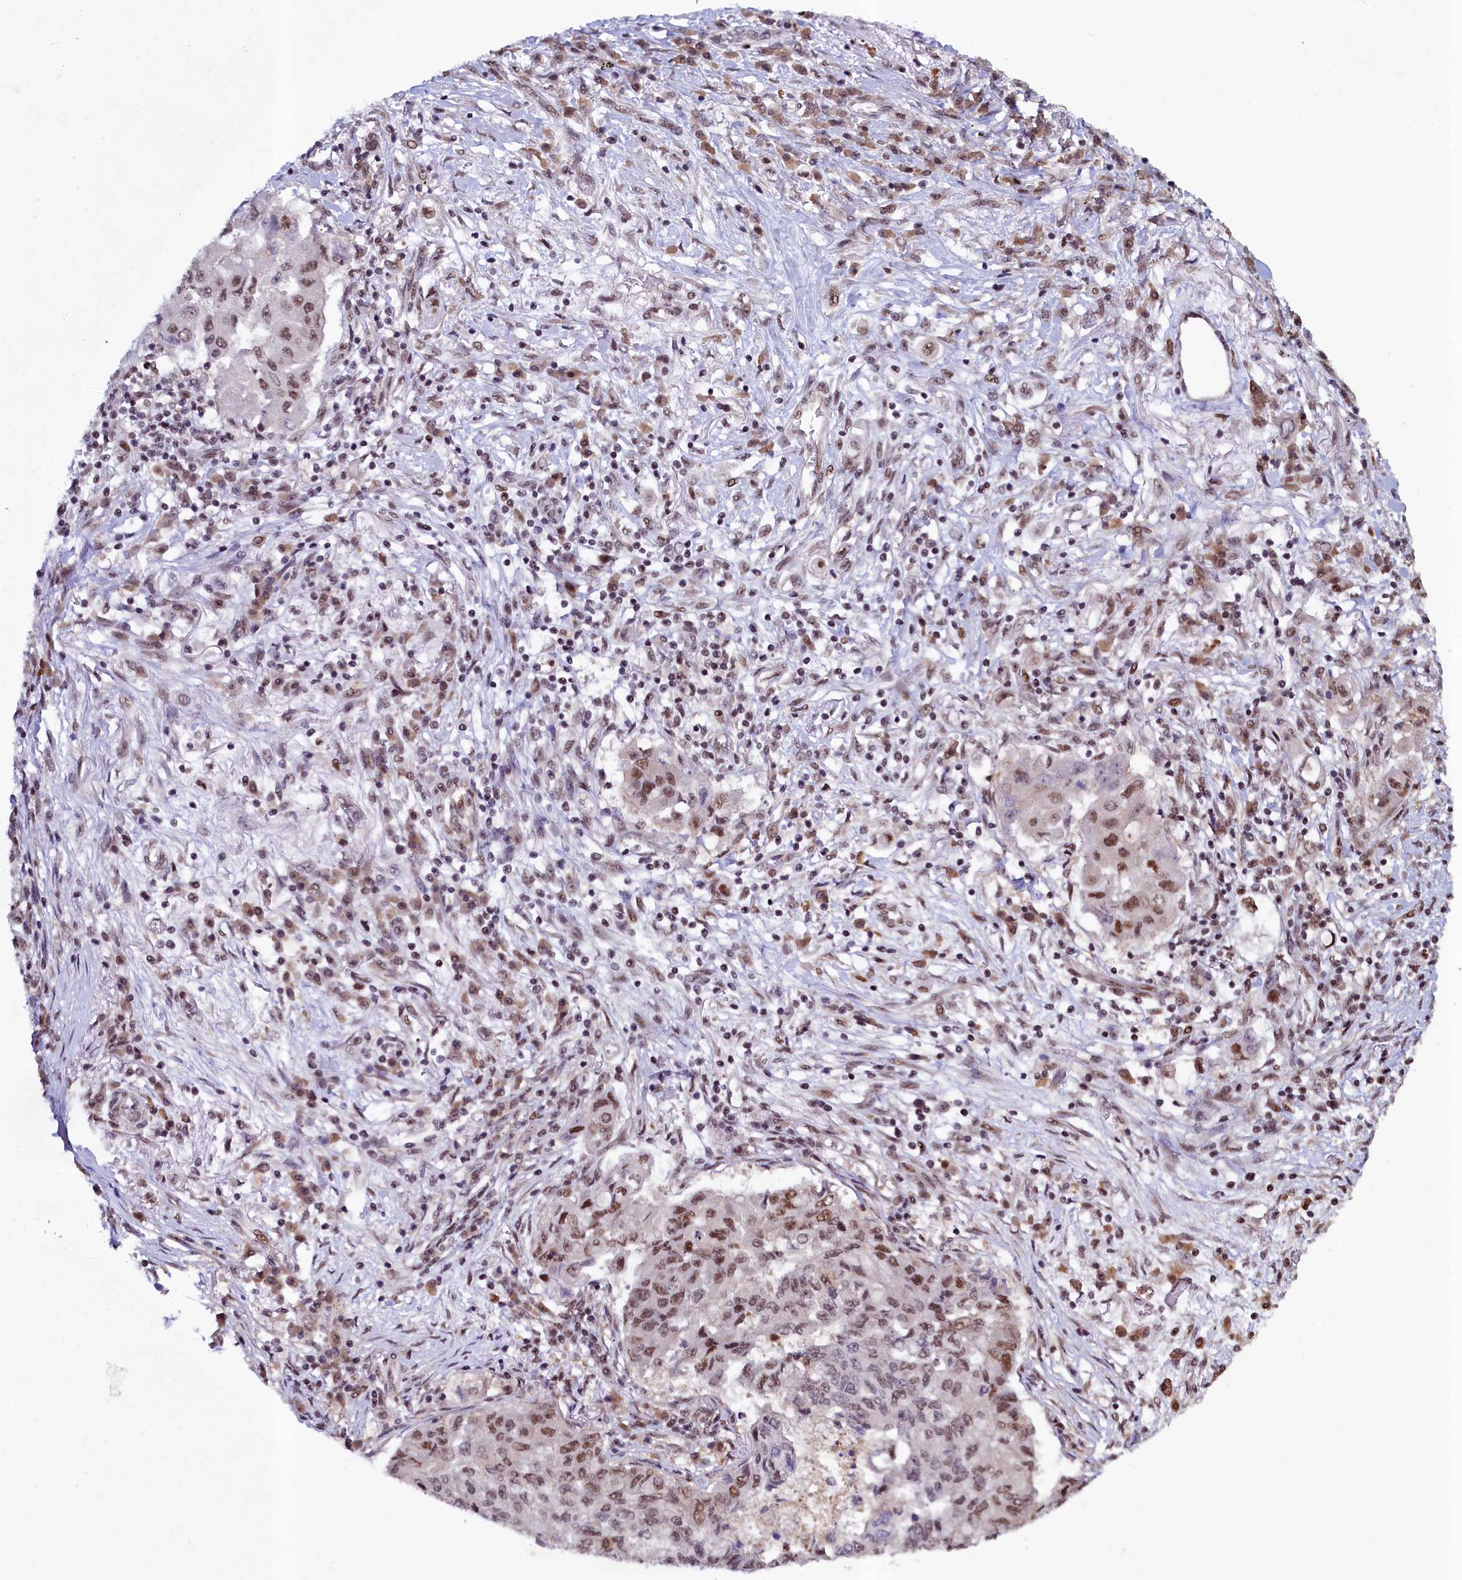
{"staining": {"intensity": "moderate", "quantity": ">75%", "location": "nuclear"}, "tissue": "lung cancer", "cell_type": "Tumor cells", "image_type": "cancer", "snomed": [{"axis": "morphology", "description": "Squamous cell carcinoma, NOS"}, {"axis": "topography", "description": "Lung"}], "caption": "Approximately >75% of tumor cells in human lung squamous cell carcinoma demonstrate moderate nuclear protein positivity as visualized by brown immunohistochemical staining.", "gene": "LEO1", "patient": {"sex": "male", "age": 74}}